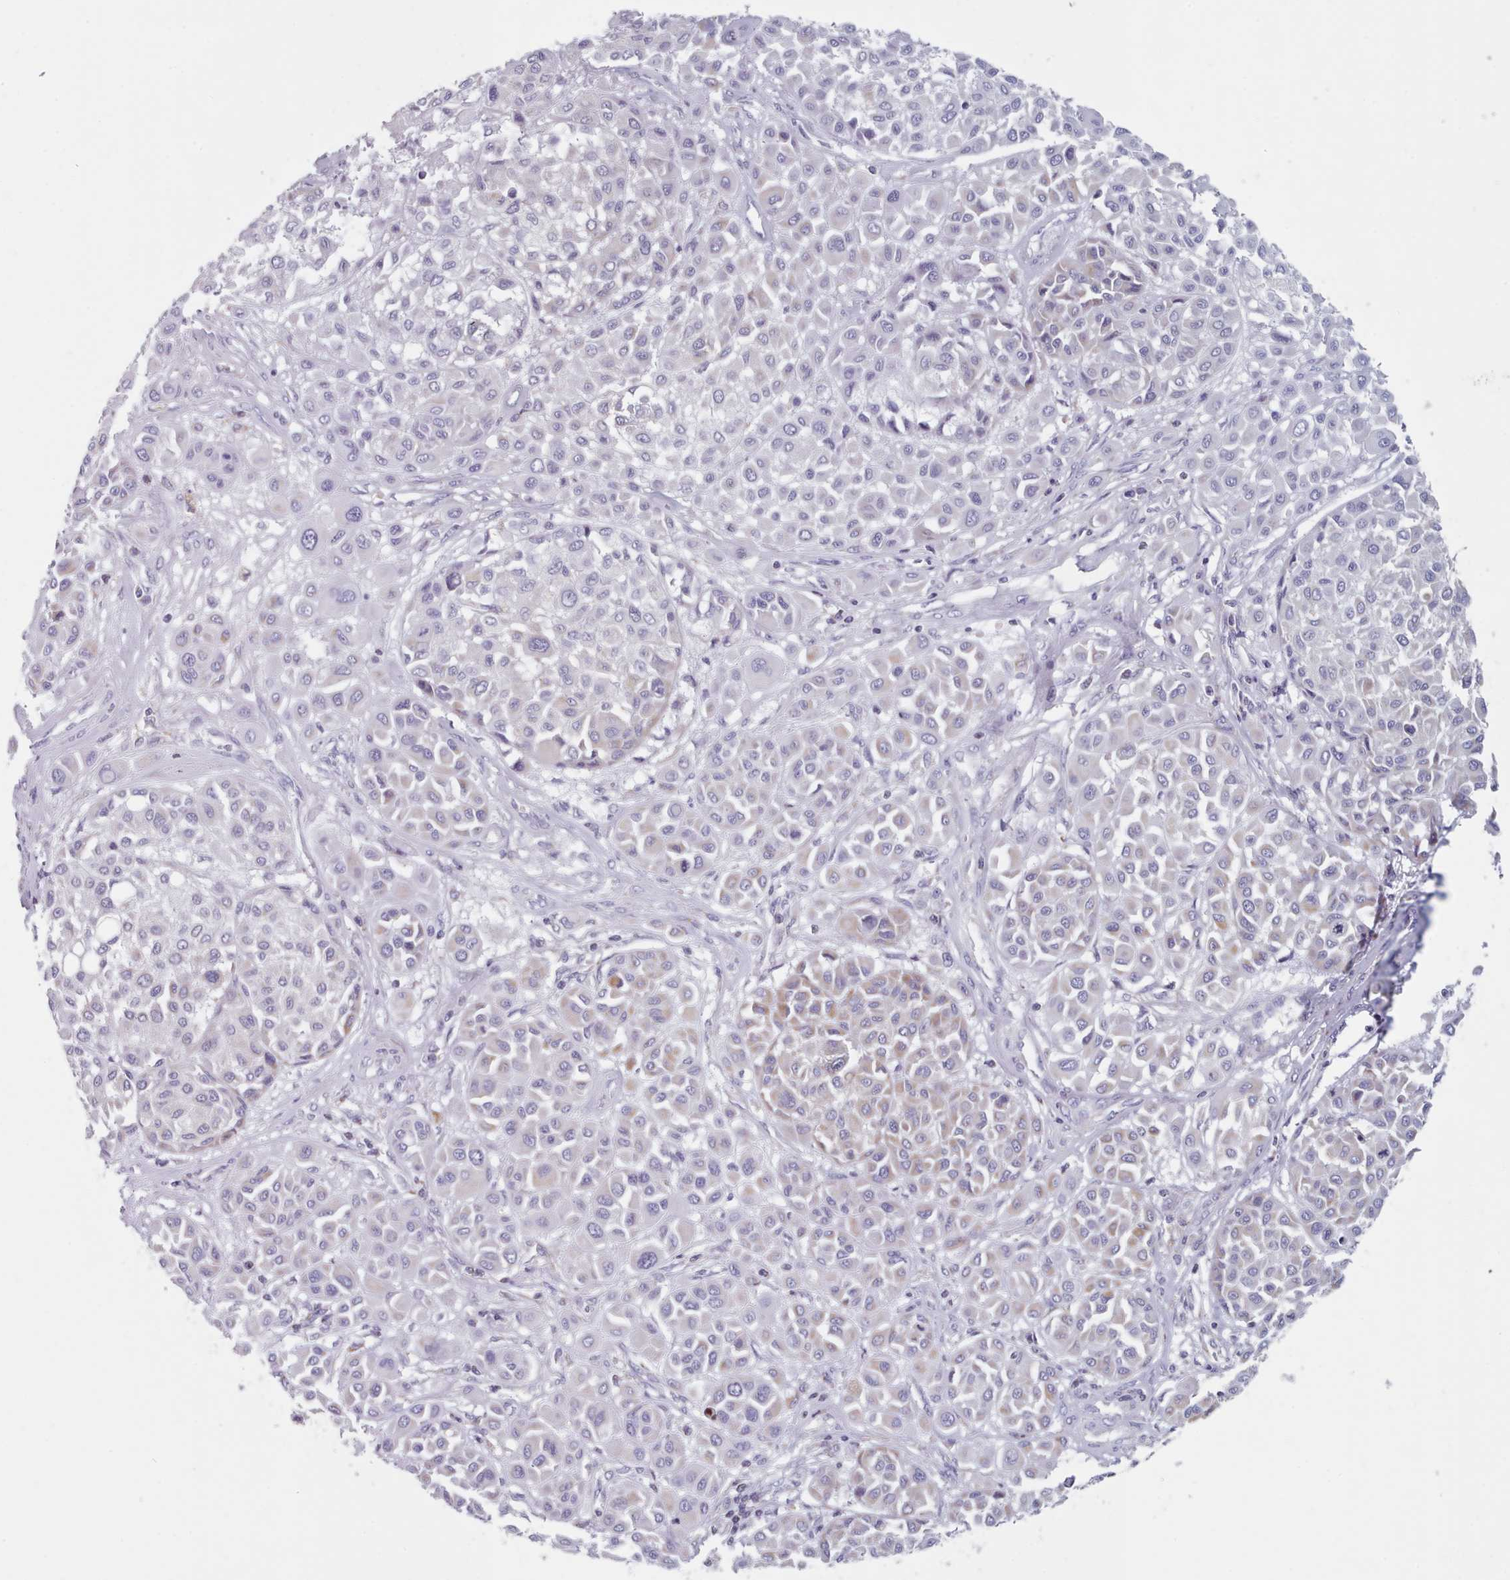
{"staining": {"intensity": "moderate", "quantity": "25%-75%", "location": "cytoplasmic/membranous"}, "tissue": "melanoma", "cell_type": "Tumor cells", "image_type": "cancer", "snomed": [{"axis": "morphology", "description": "Malignant melanoma, Metastatic site"}, {"axis": "topography", "description": "Soft tissue"}], "caption": "Approximately 25%-75% of tumor cells in melanoma show moderate cytoplasmic/membranous protein staining as visualized by brown immunohistochemical staining.", "gene": "FAM170B", "patient": {"sex": "male", "age": 41}}